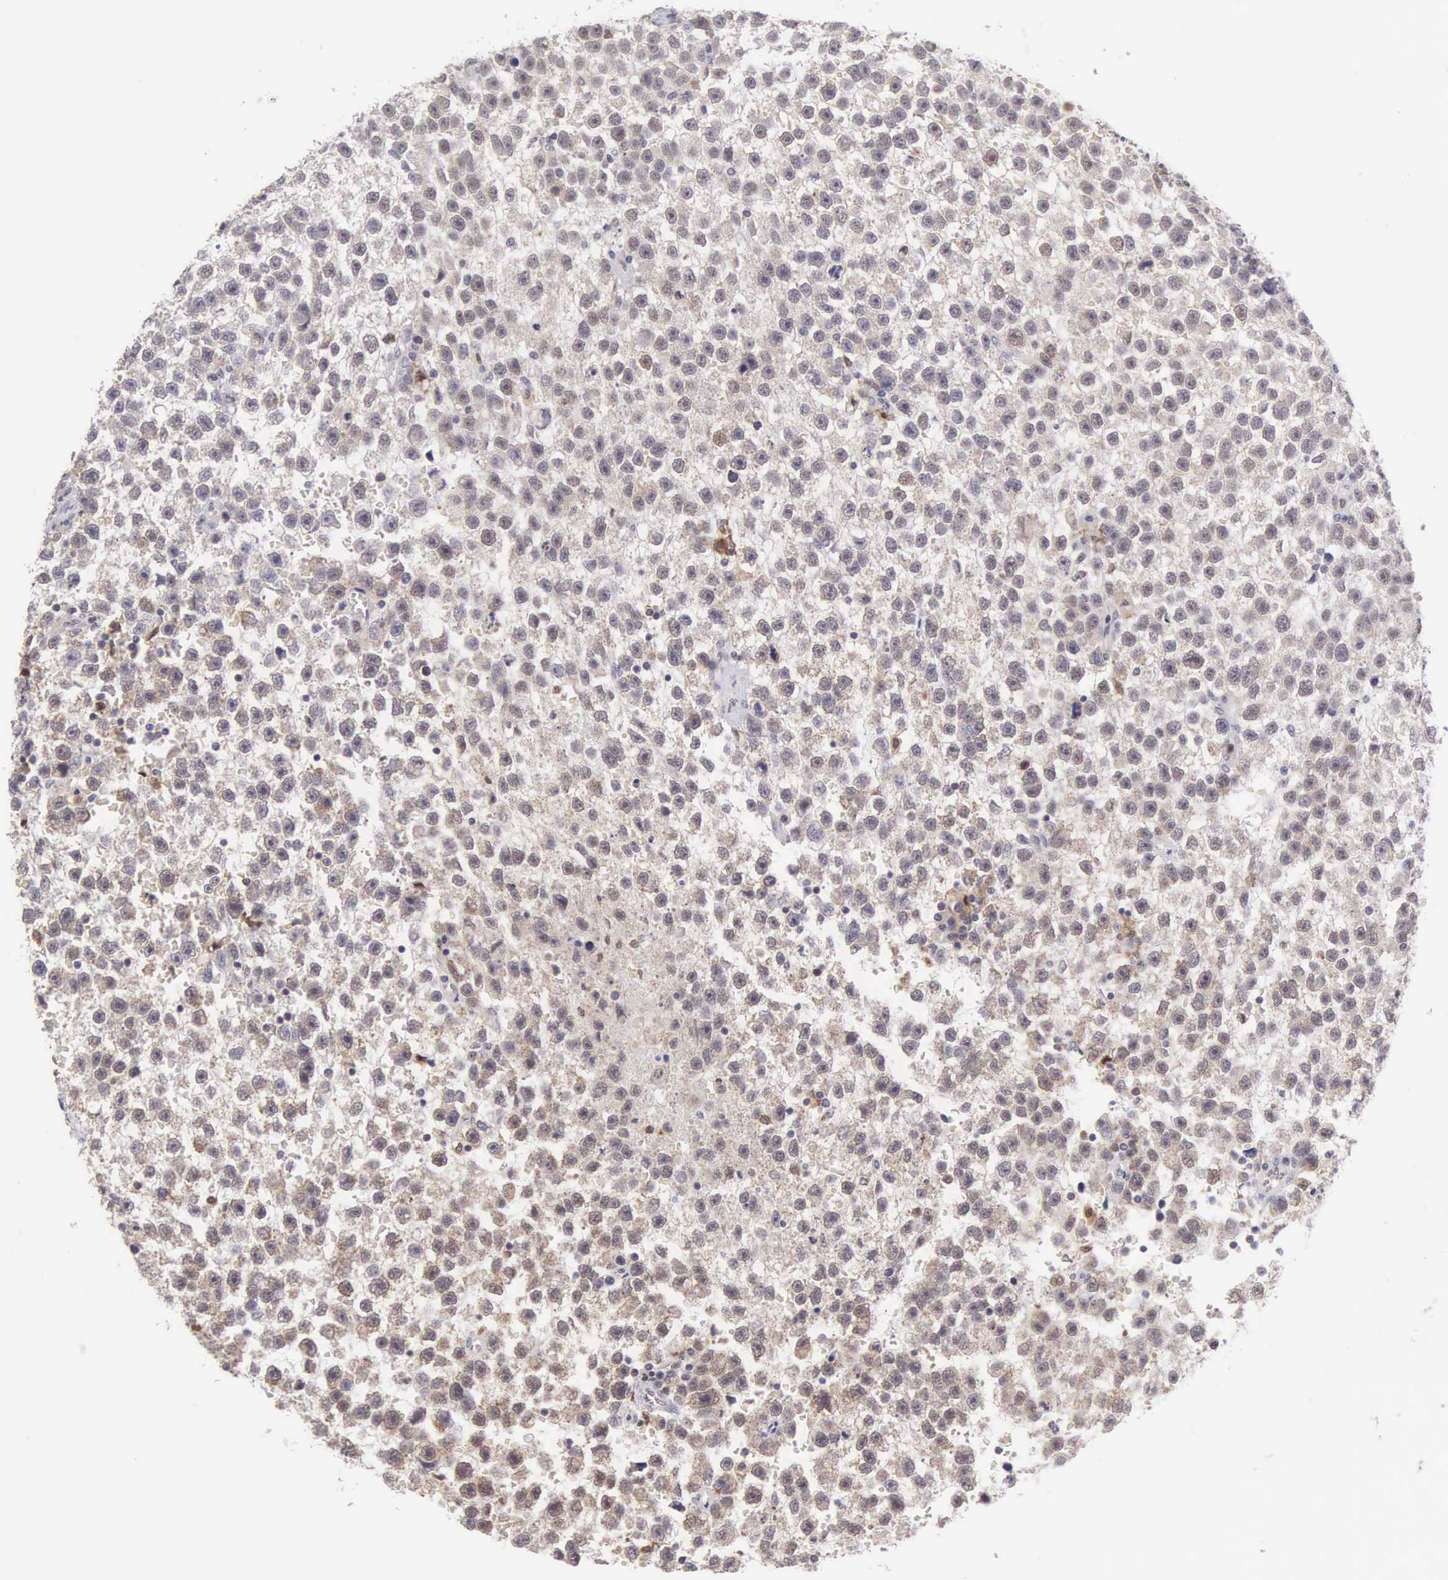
{"staining": {"intensity": "negative", "quantity": "none", "location": "none"}, "tissue": "testis cancer", "cell_type": "Tumor cells", "image_type": "cancer", "snomed": [{"axis": "morphology", "description": "Seminoma, NOS"}, {"axis": "topography", "description": "Testis"}], "caption": "Tumor cells are negative for protein expression in human testis cancer.", "gene": "GRK3", "patient": {"sex": "male", "age": 33}}